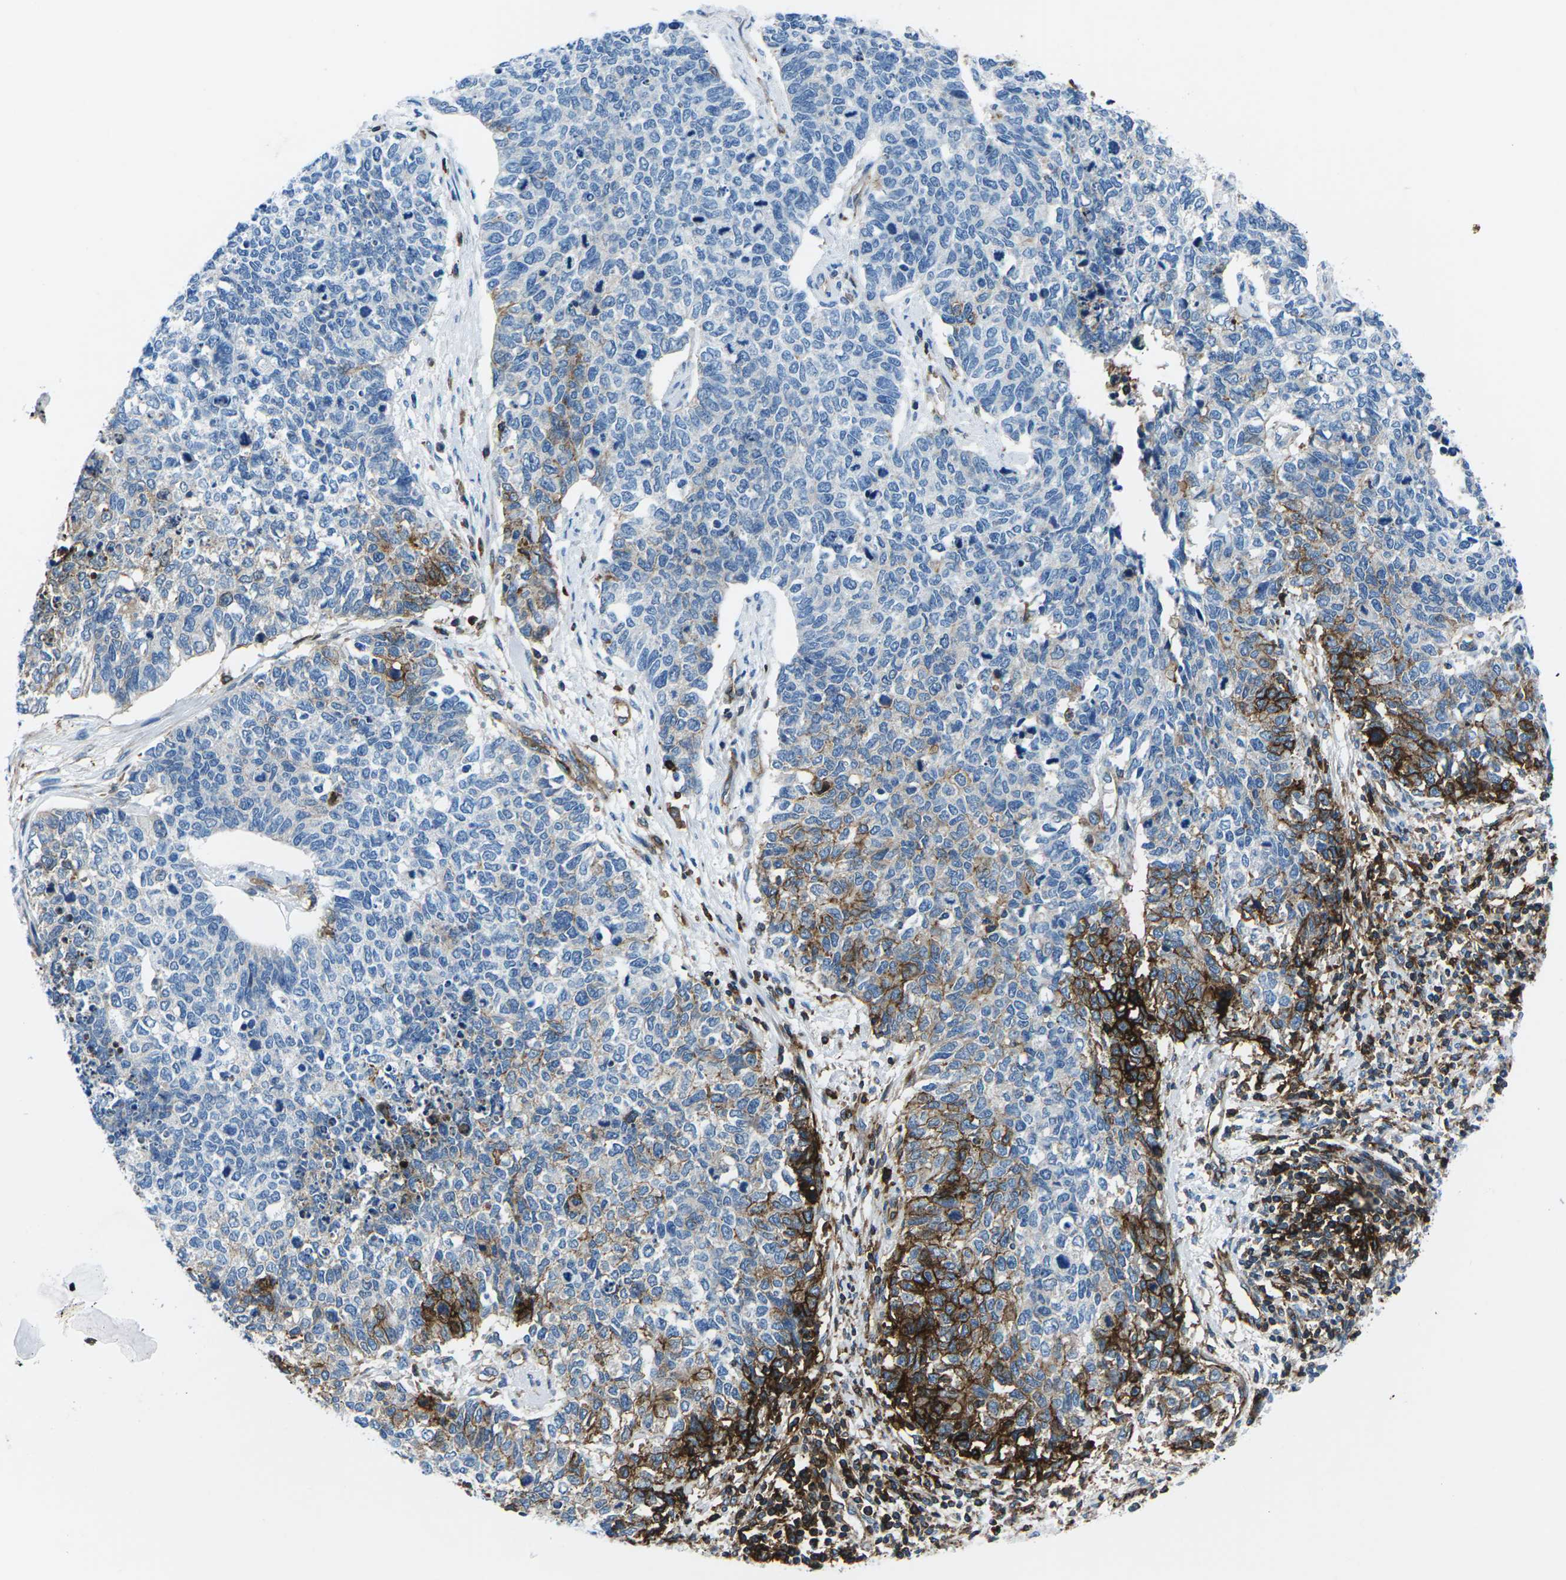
{"staining": {"intensity": "strong", "quantity": "<25%", "location": "cytoplasmic/membranous"}, "tissue": "cervical cancer", "cell_type": "Tumor cells", "image_type": "cancer", "snomed": [{"axis": "morphology", "description": "Squamous cell carcinoma, NOS"}, {"axis": "topography", "description": "Cervix"}], "caption": "Human cervical squamous cell carcinoma stained for a protein (brown) reveals strong cytoplasmic/membranous positive staining in about <25% of tumor cells.", "gene": "SOCS4", "patient": {"sex": "female", "age": 63}}